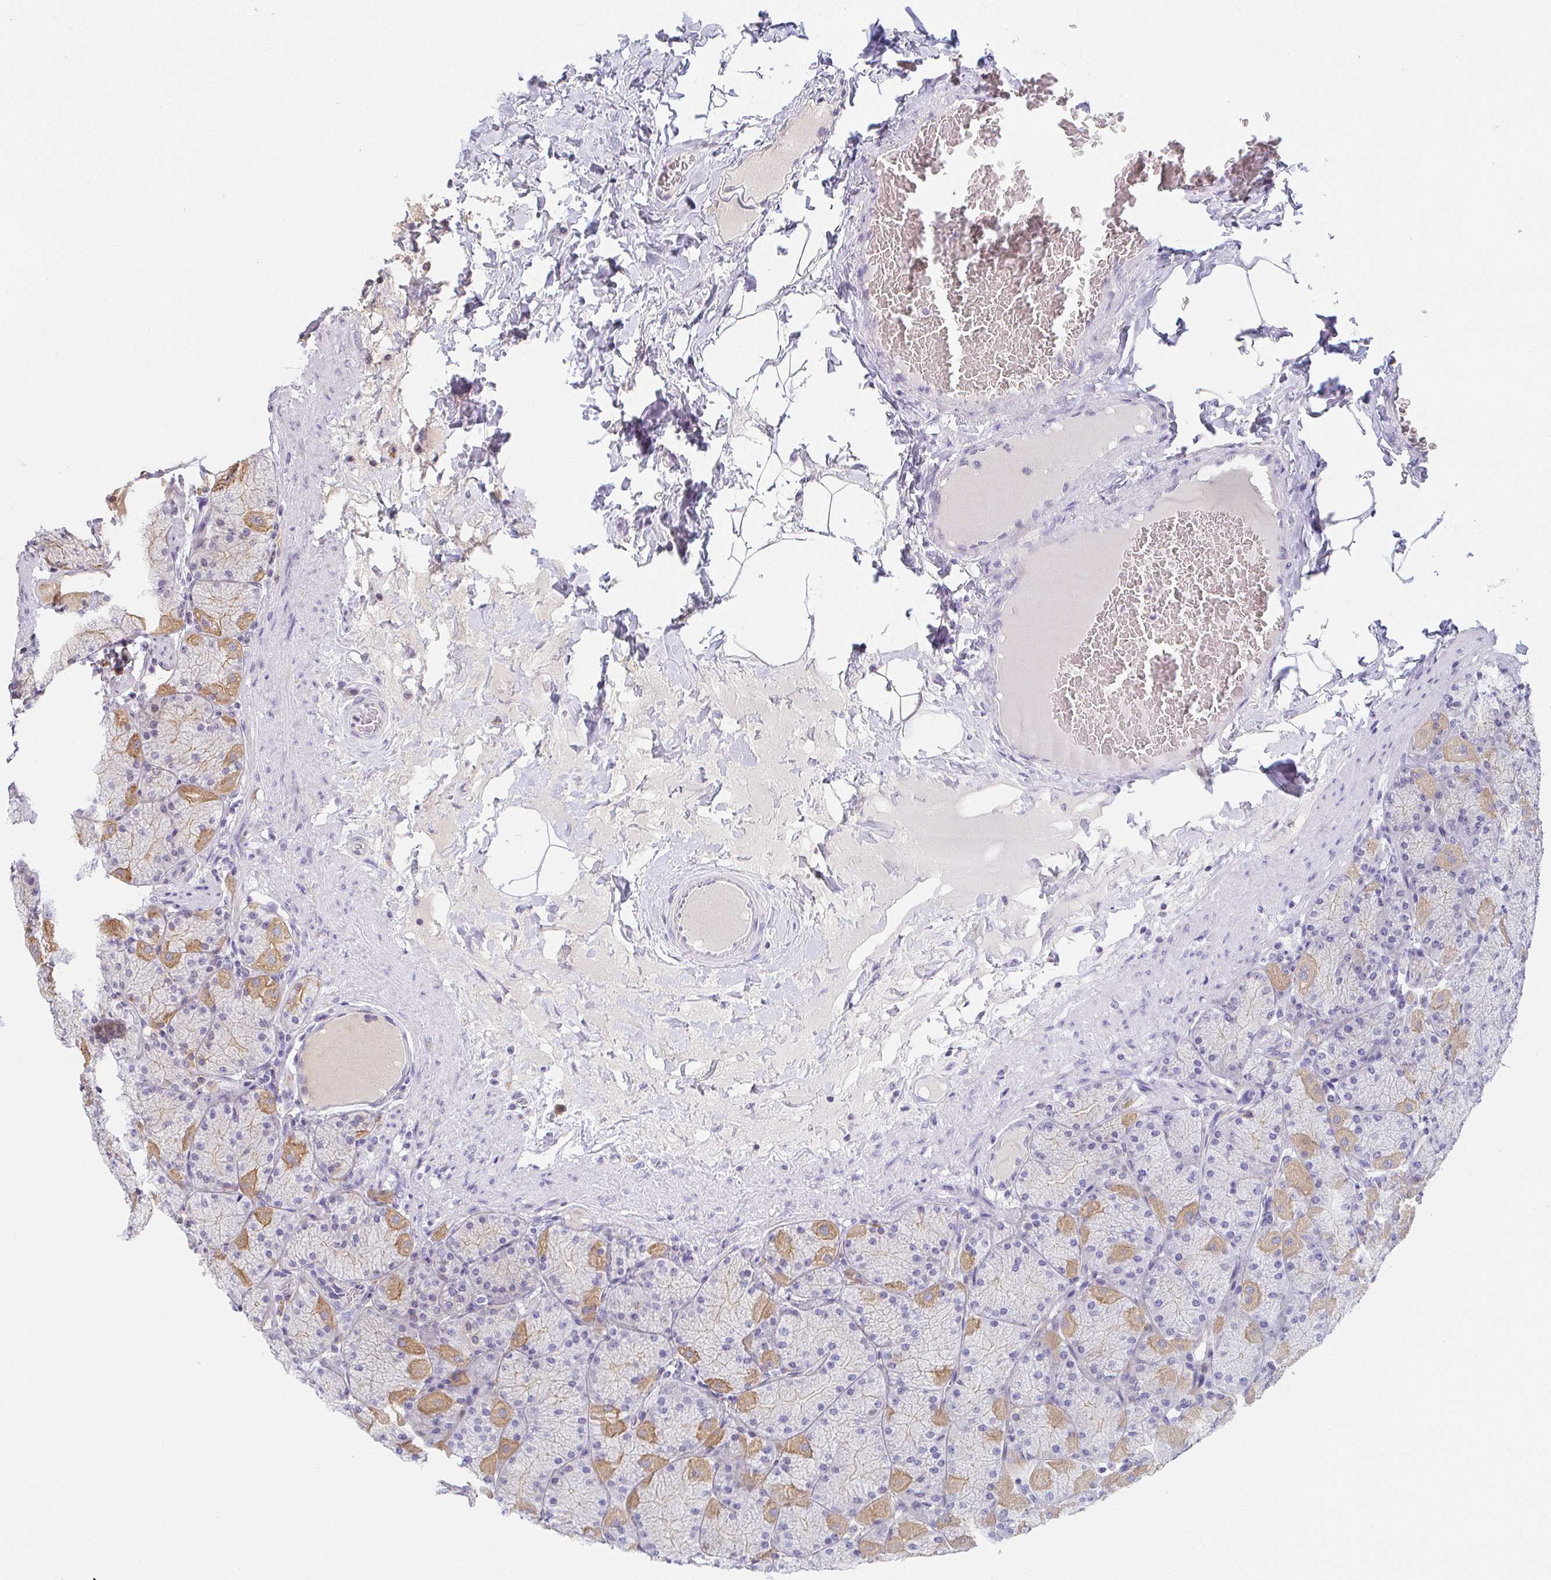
{"staining": {"intensity": "weak", "quantity": "25%-75%", "location": "cytoplasmic/membranous"}, "tissue": "stomach", "cell_type": "Glandular cells", "image_type": "normal", "snomed": [{"axis": "morphology", "description": "Normal tissue, NOS"}, {"axis": "topography", "description": "Stomach, upper"}], "caption": "Glandular cells reveal weak cytoplasmic/membranous staining in approximately 25%-75% of cells in unremarkable stomach.", "gene": "ANK3", "patient": {"sex": "female", "age": 56}}